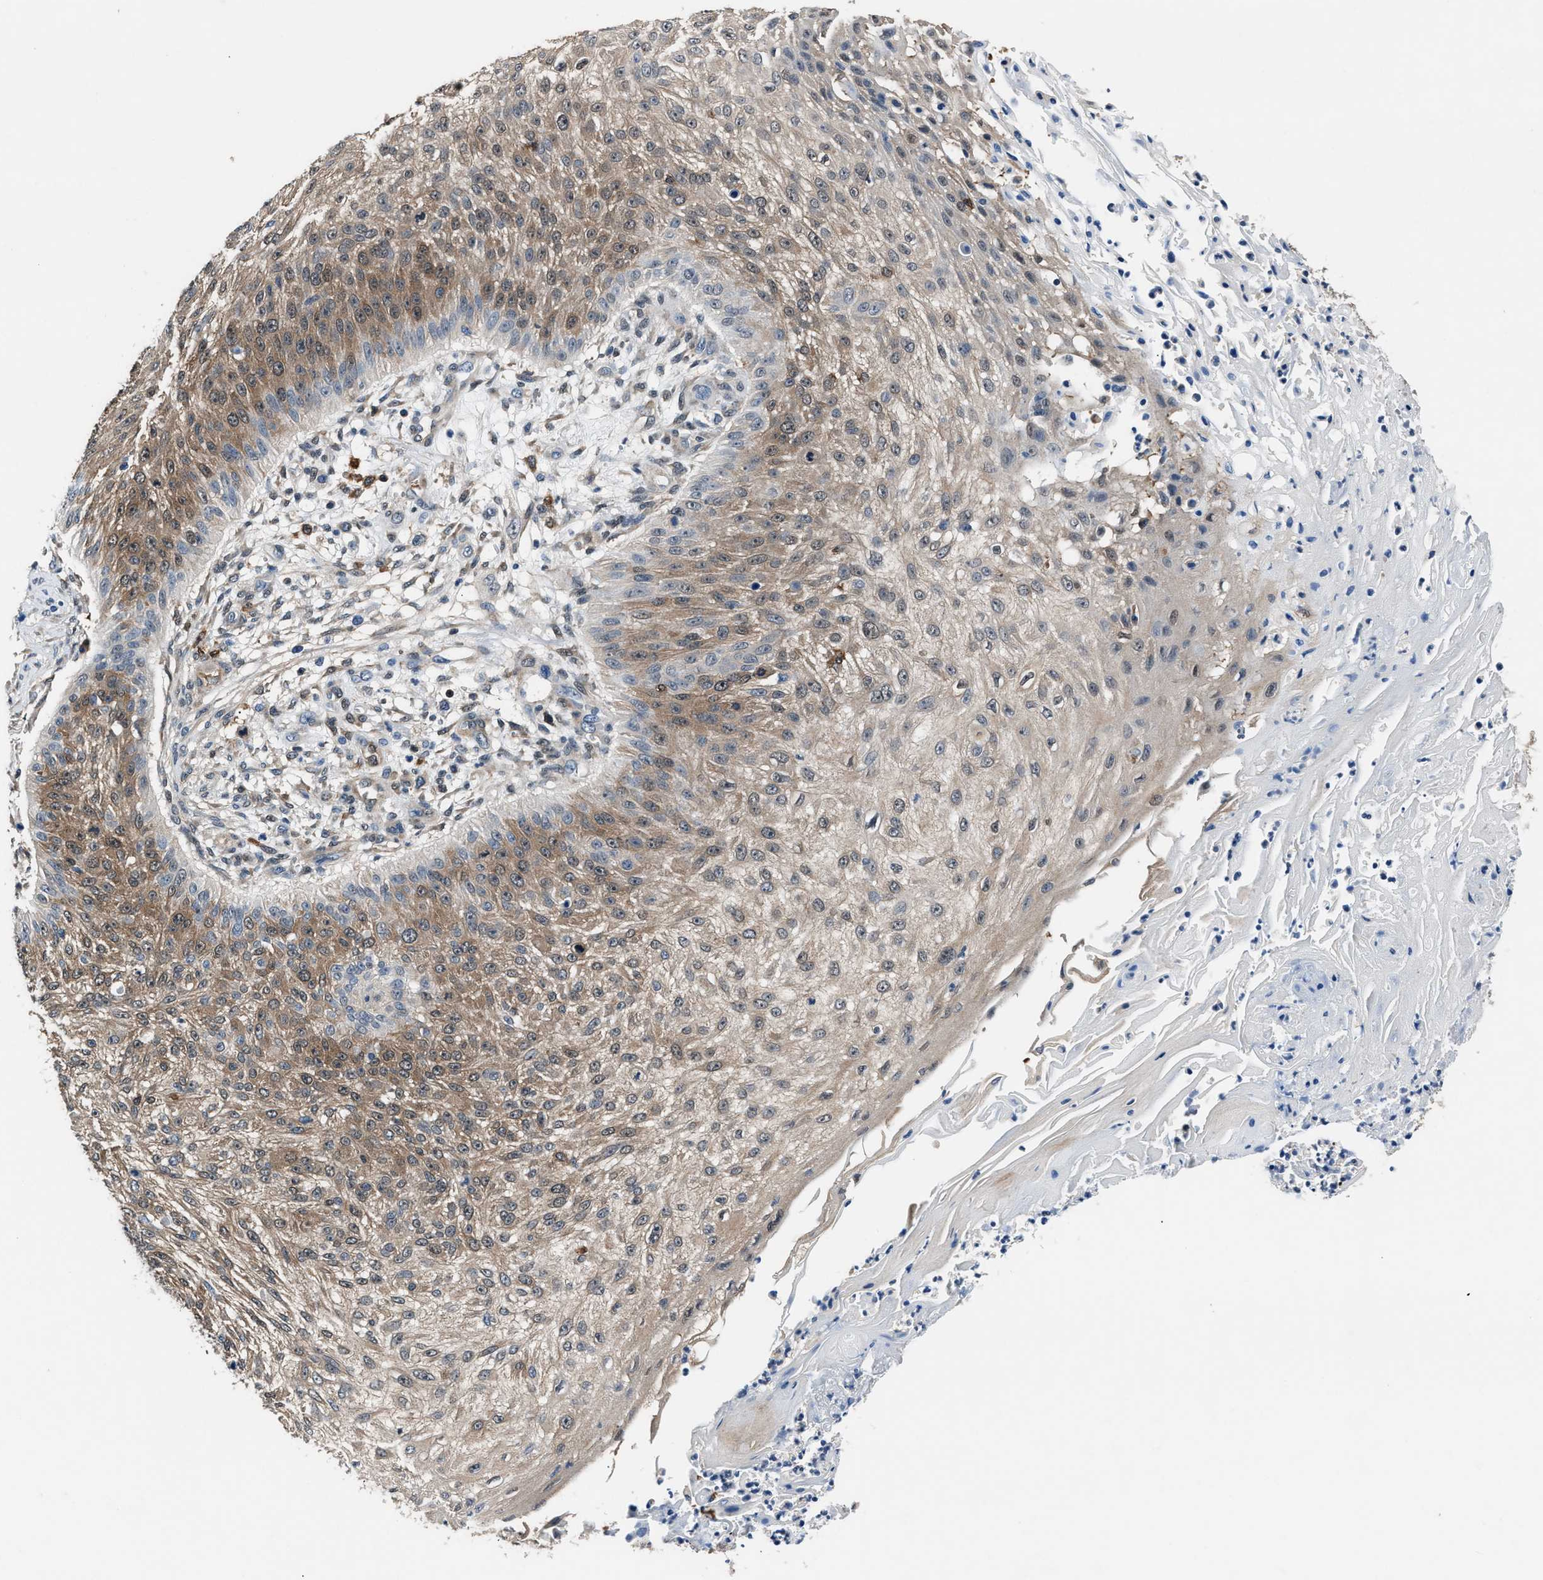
{"staining": {"intensity": "weak", "quantity": ">75%", "location": "cytoplasmic/membranous"}, "tissue": "skin cancer", "cell_type": "Tumor cells", "image_type": "cancer", "snomed": [{"axis": "morphology", "description": "Squamous cell carcinoma, NOS"}, {"axis": "topography", "description": "Skin"}], "caption": "Tumor cells display low levels of weak cytoplasmic/membranous staining in approximately >75% of cells in human skin cancer (squamous cell carcinoma).", "gene": "PPA1", "patient": {"sex": "female", "age": 80}}